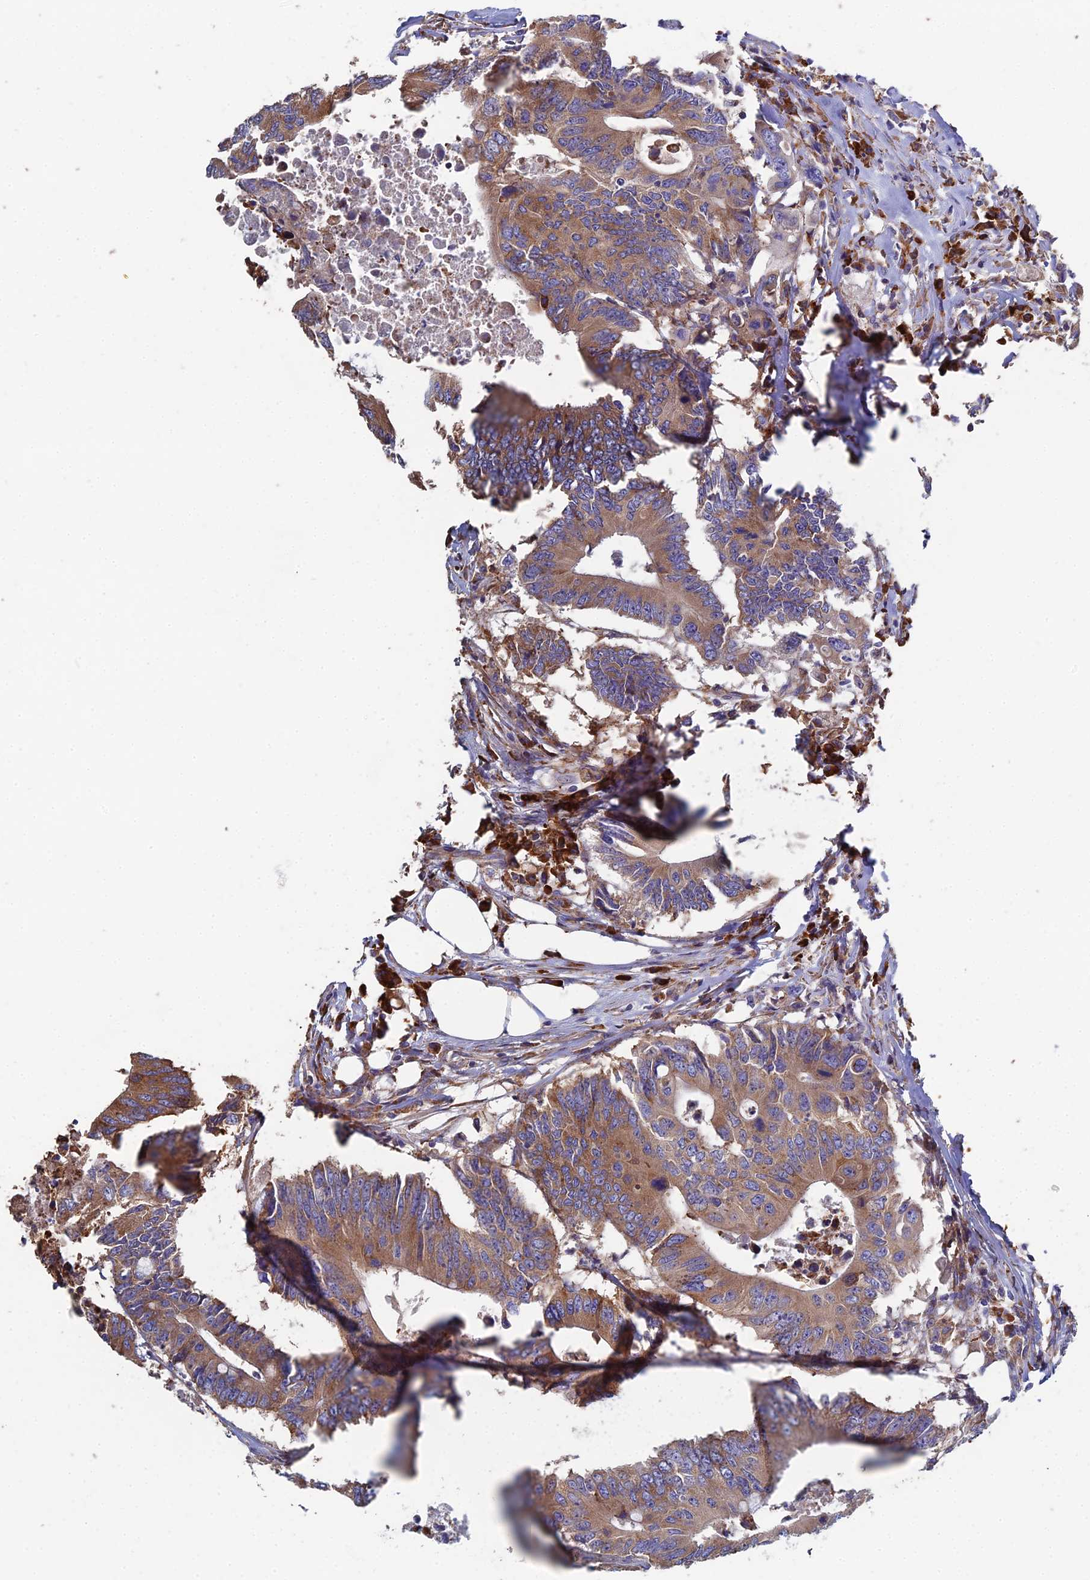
{"staining": {"intensity": "moderate", "quantity": ">75%", "location": "cytoplasmic/membranous"}, "tissue": "colorectal cancer", "cell_type": "Tumor cells", "image_type": "cancer", "snomed": [{"axis": "morphology", "description": "Adenocarcinoma, NOS"}, {"axis": "topography", "description": "Colon"}], "caption": "This is an image of immunohistochemistry (IHC) staining of adenocarcinoma (colorectal), which shows moderate staining in the cytoplasmic/membranous of tumor cells.", "gene": "CLCN3", "patient": {"sex": "male", "age": 71}}